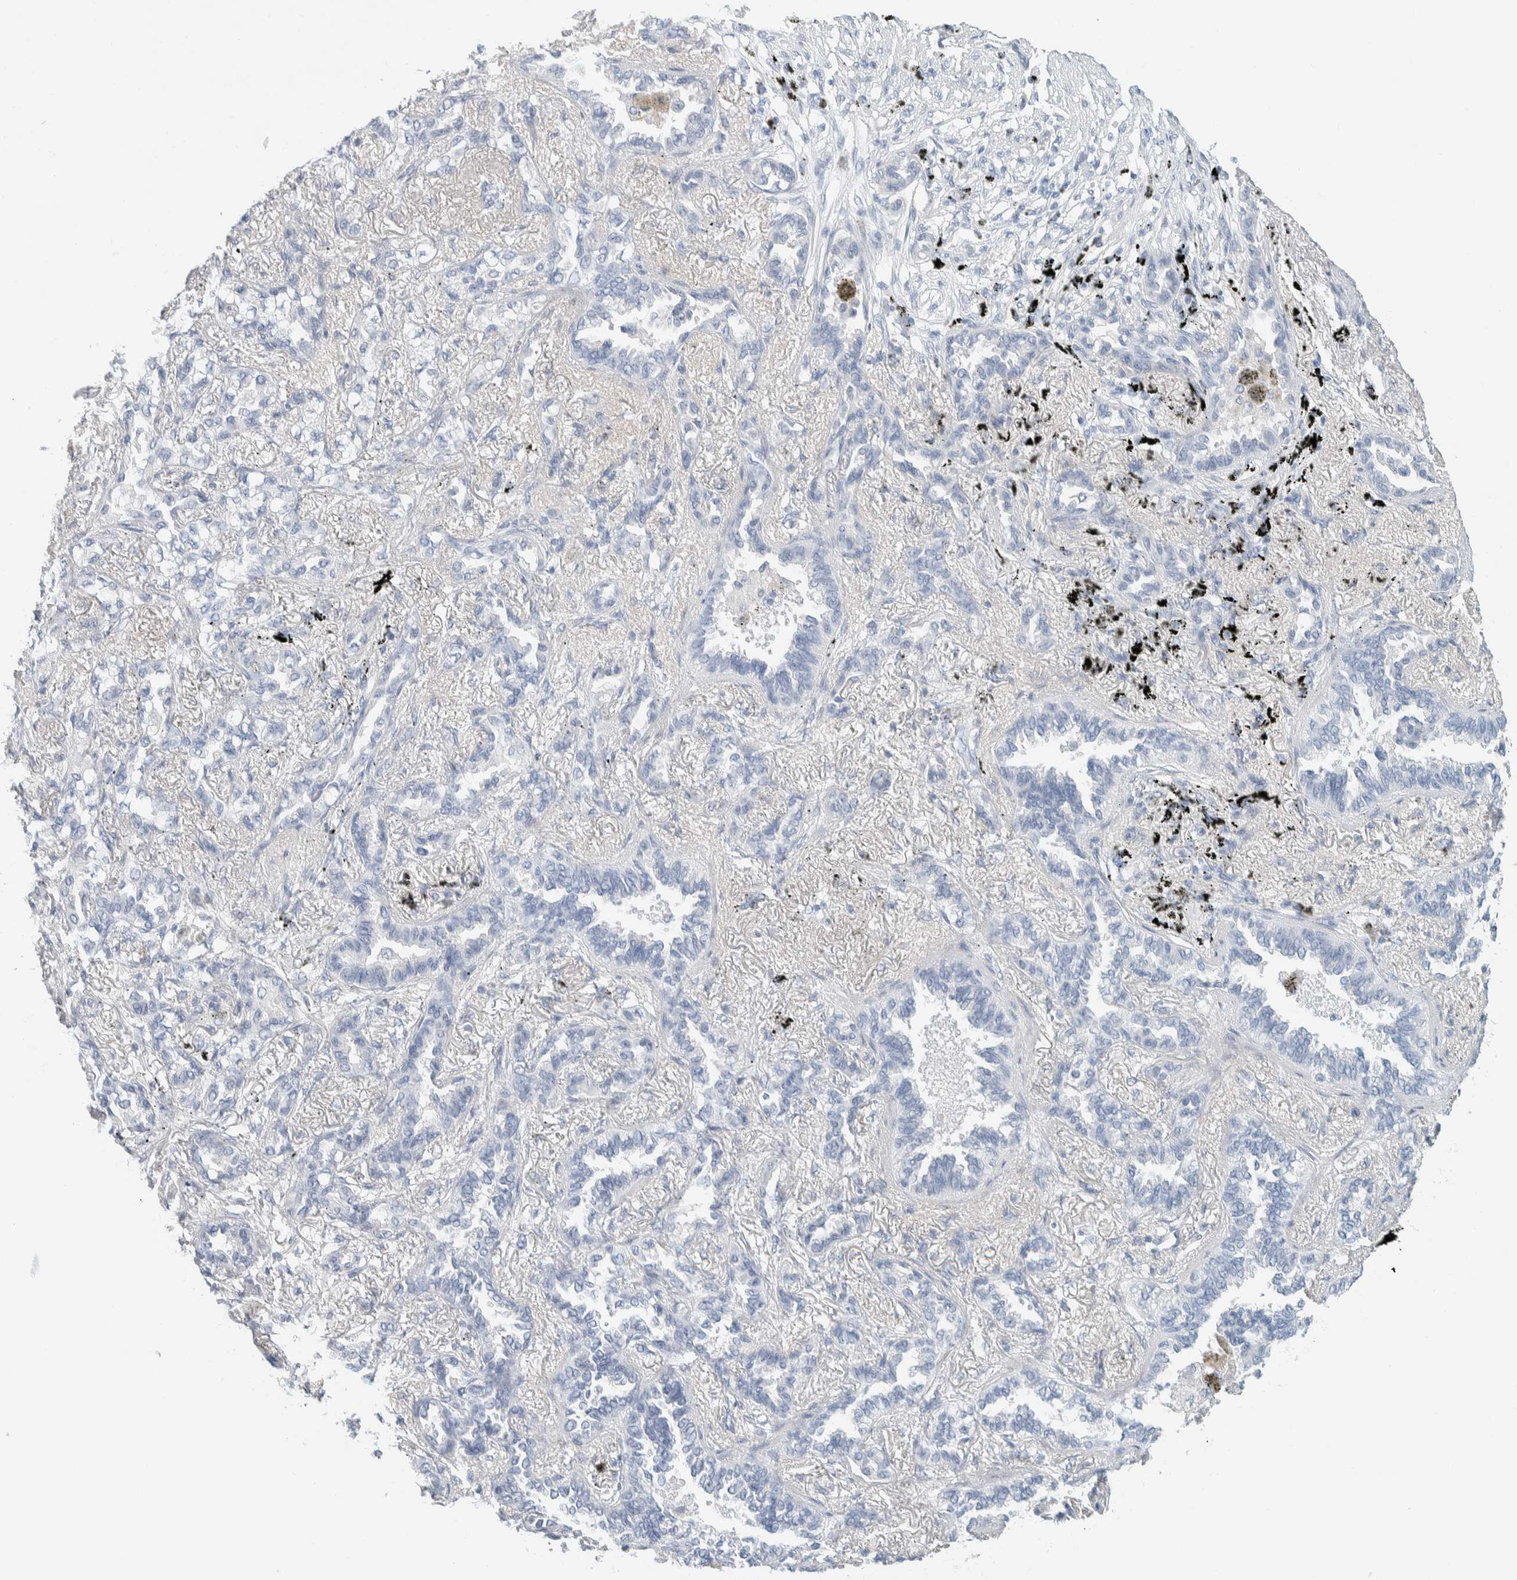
{"staining": {"intensity": "negative", "quantity": "none", "location": "none"}, "tissue": "lung cancer", "cell_type": "Tumor cells", "image_type": "cancer", "snomed": [{"axis": "morphology", "description": "Adenocarcinoma, NOS"}, {"axis": "topography", "description": "Lung"}], "caption": "This image is of lung cancer stained with IHC to label a protein in brown with the nuclei are counter-stained blue. There is no positivity in tumor cells.", "gene": "ALOX12B", "patient": {"sex": "male", "age": 59}}